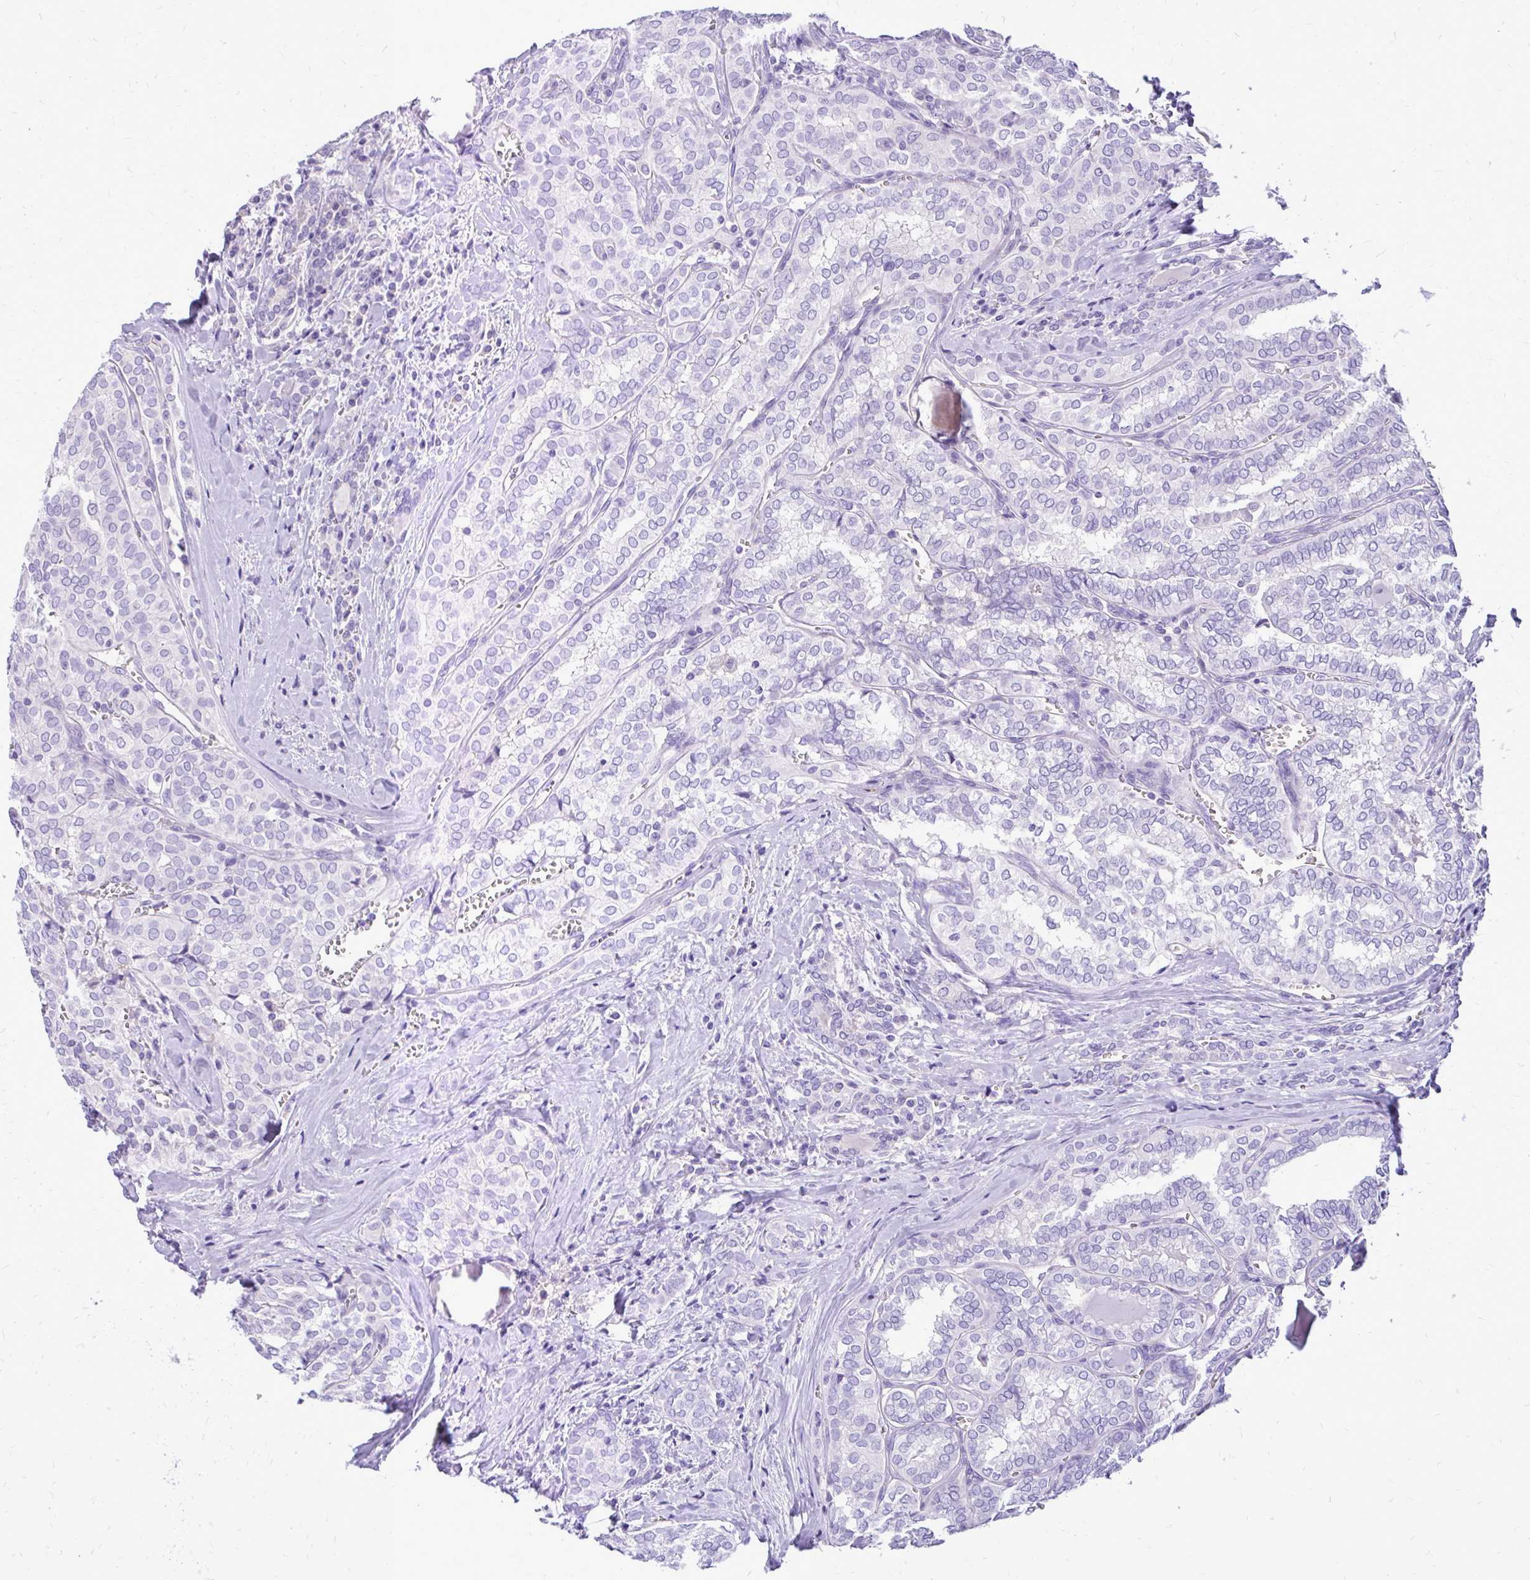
{"staining": {"intensity": "negative", "quantity": "none", "location": "none"}, "tissue": "thyroid cancer", "cell_type": "Tumor cells", "image_type": "cancer", "snomed": [{"axis": "morphology", "description": "Papillary adenocarcinoma, NOS"}, {"axis": "topography", "description": "Thyroid gland"}], "caption": "There is no significant expression in tumor cells of thyroid cancer. (DAB immunohistochemistry, high magnification).", "gene": "MAP1LC3A", "patient": {"sex": "female", "age": 30}}